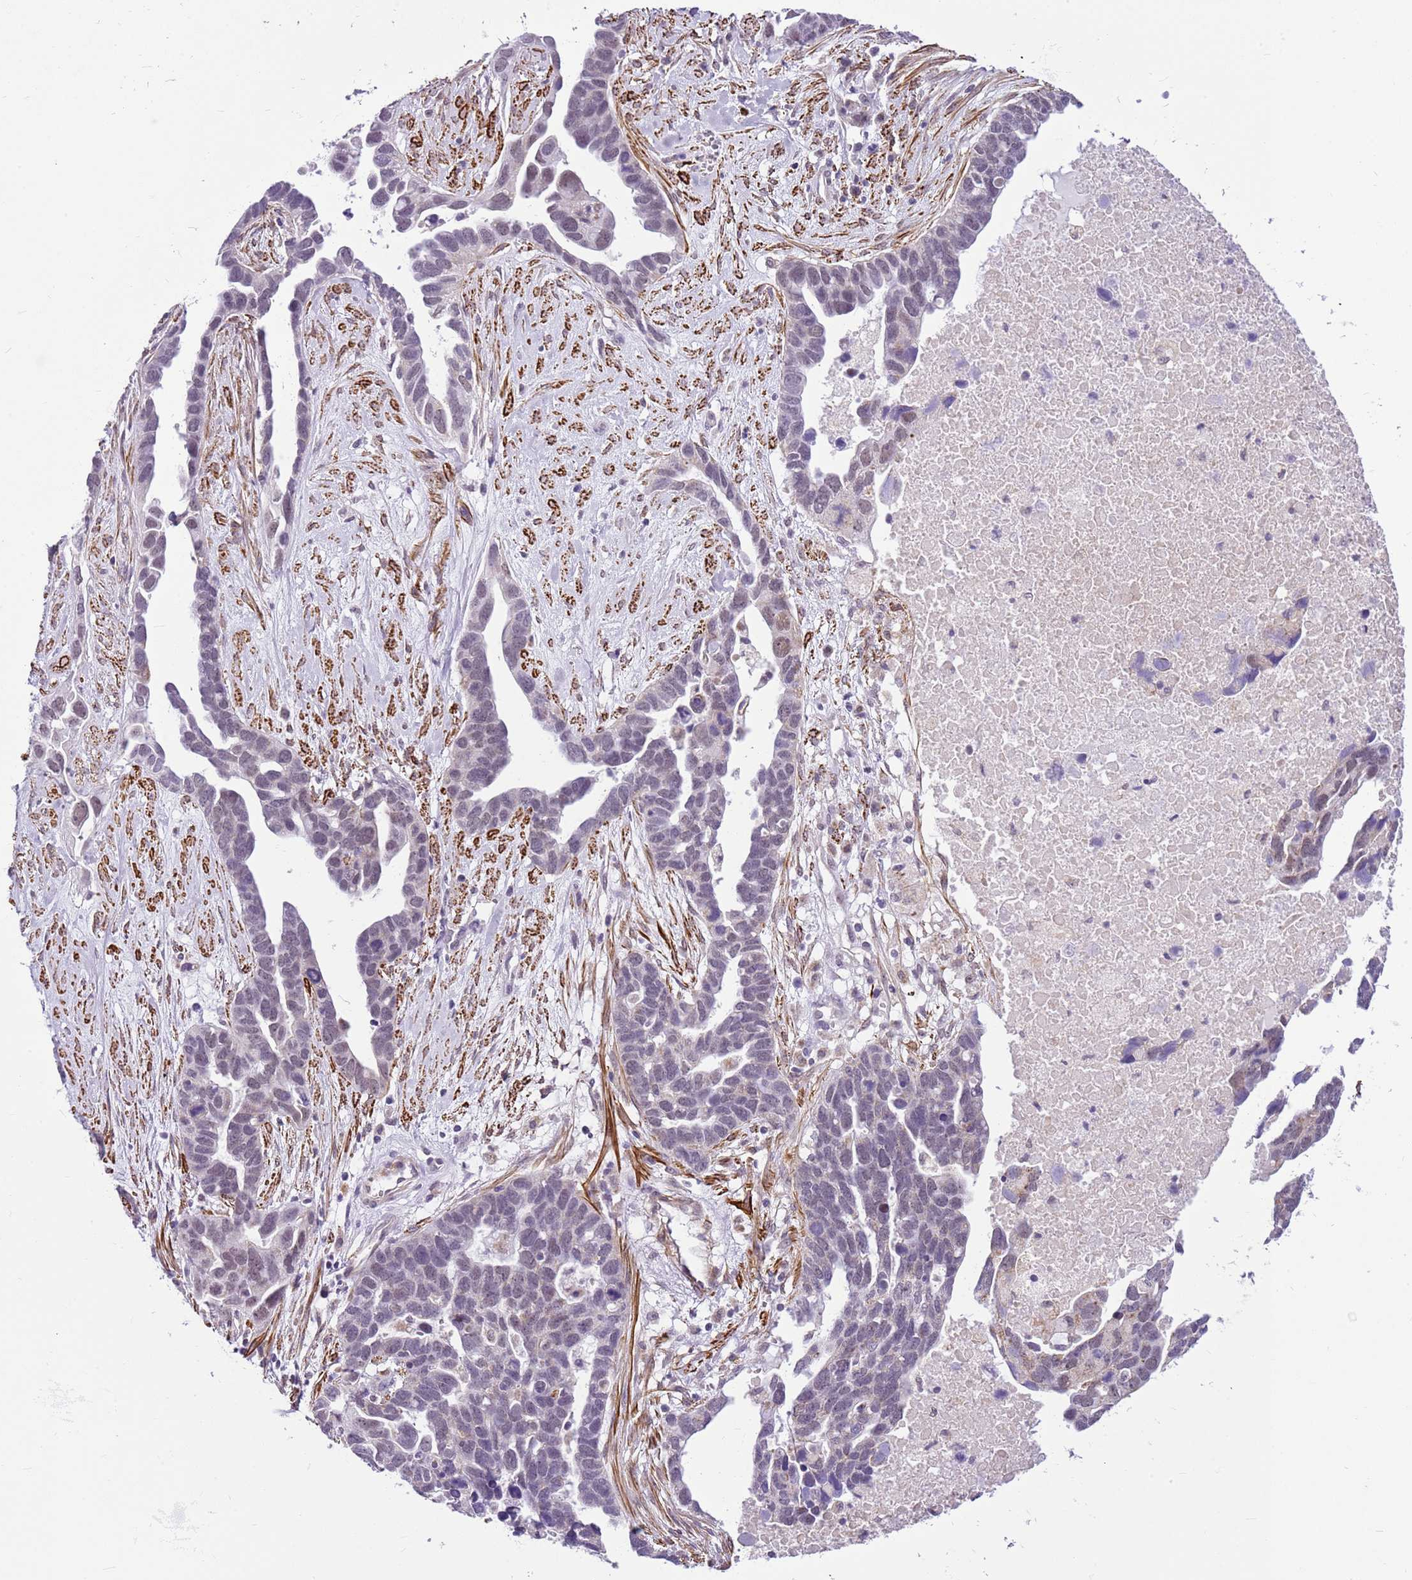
{"staining": {"intensity": "weak", "quantity": "<25%", "location": "nuclear"}, "tissue": "ovarian cancer", "cell_type": "Tumor cells", "image_type": "cancer", "snomed": [{"axis": "morphology", "description": "Cystadenocarcinoma, serous, NOS"}, {"axis": "topography", "description": "Ovary"}], "caption": "This photomicrograph is of ovarian serous cystadenocarcinoma stained with immunohistochemistry (IHC) to label a protein in brown with the nuclei are counter-stained blue. There is no staining in tumor cells.", "gene": "SMIM4", "patient": {"sex": "female", "age": 54}}